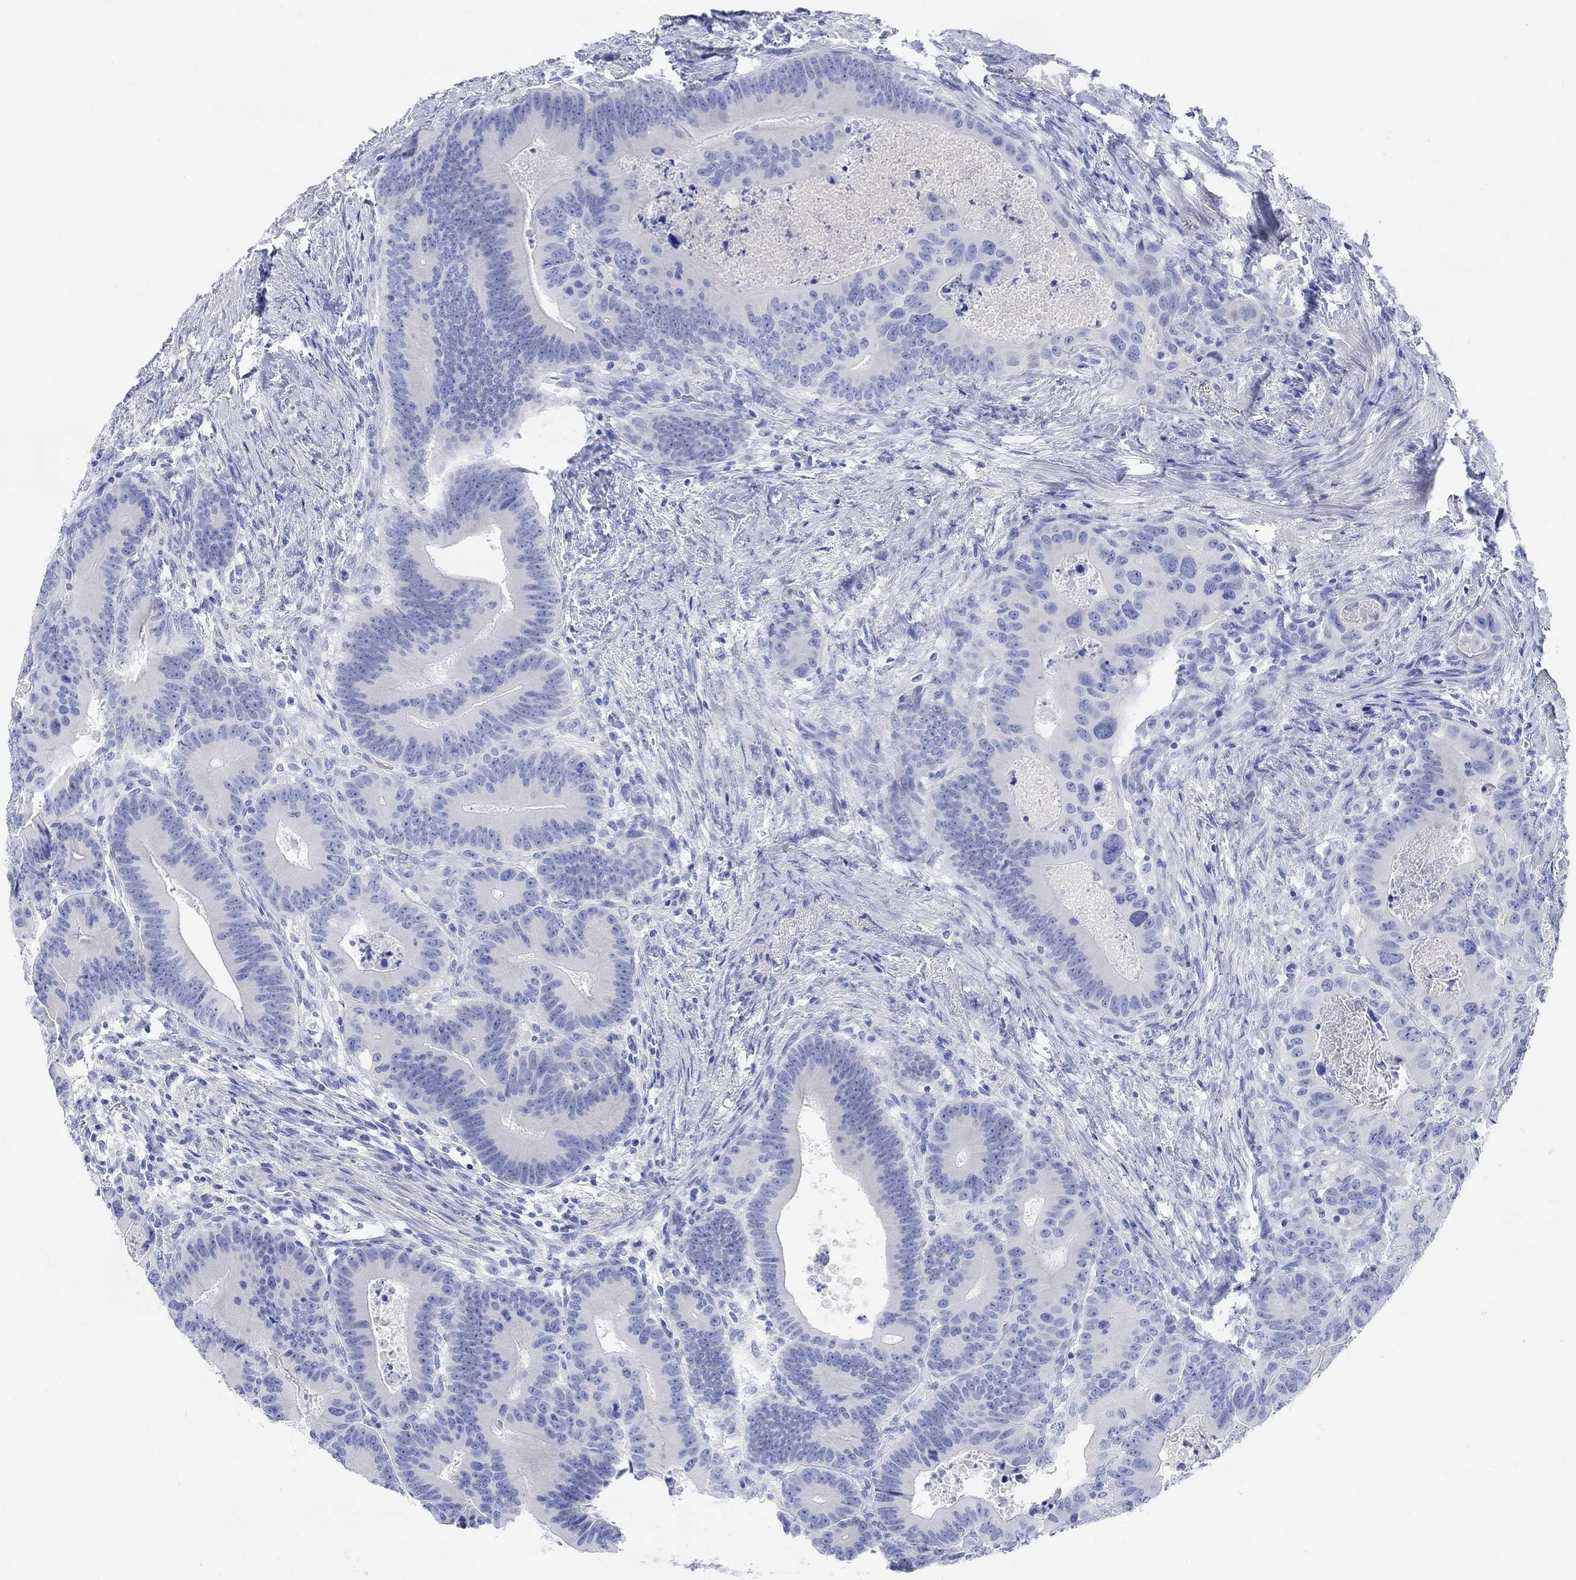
{"staining": {"intensity": "negative", "quantity": "none", "location": "none"}, "tissue": "colorectal cancer", "cell_type": "Tumor cells", "image_type": "cancer", "snomed": [{"axis": "morphology", "description": "Adenocarcinoma, NOS"}, {"axis": "topography", "description": "Rectum"}], "caption": "Tumor cells show no significant positivity in colorectal cancer (adenocarcinoma).", "gene": "XIRP2", "patient": {"sex": "male", "age": 64}}